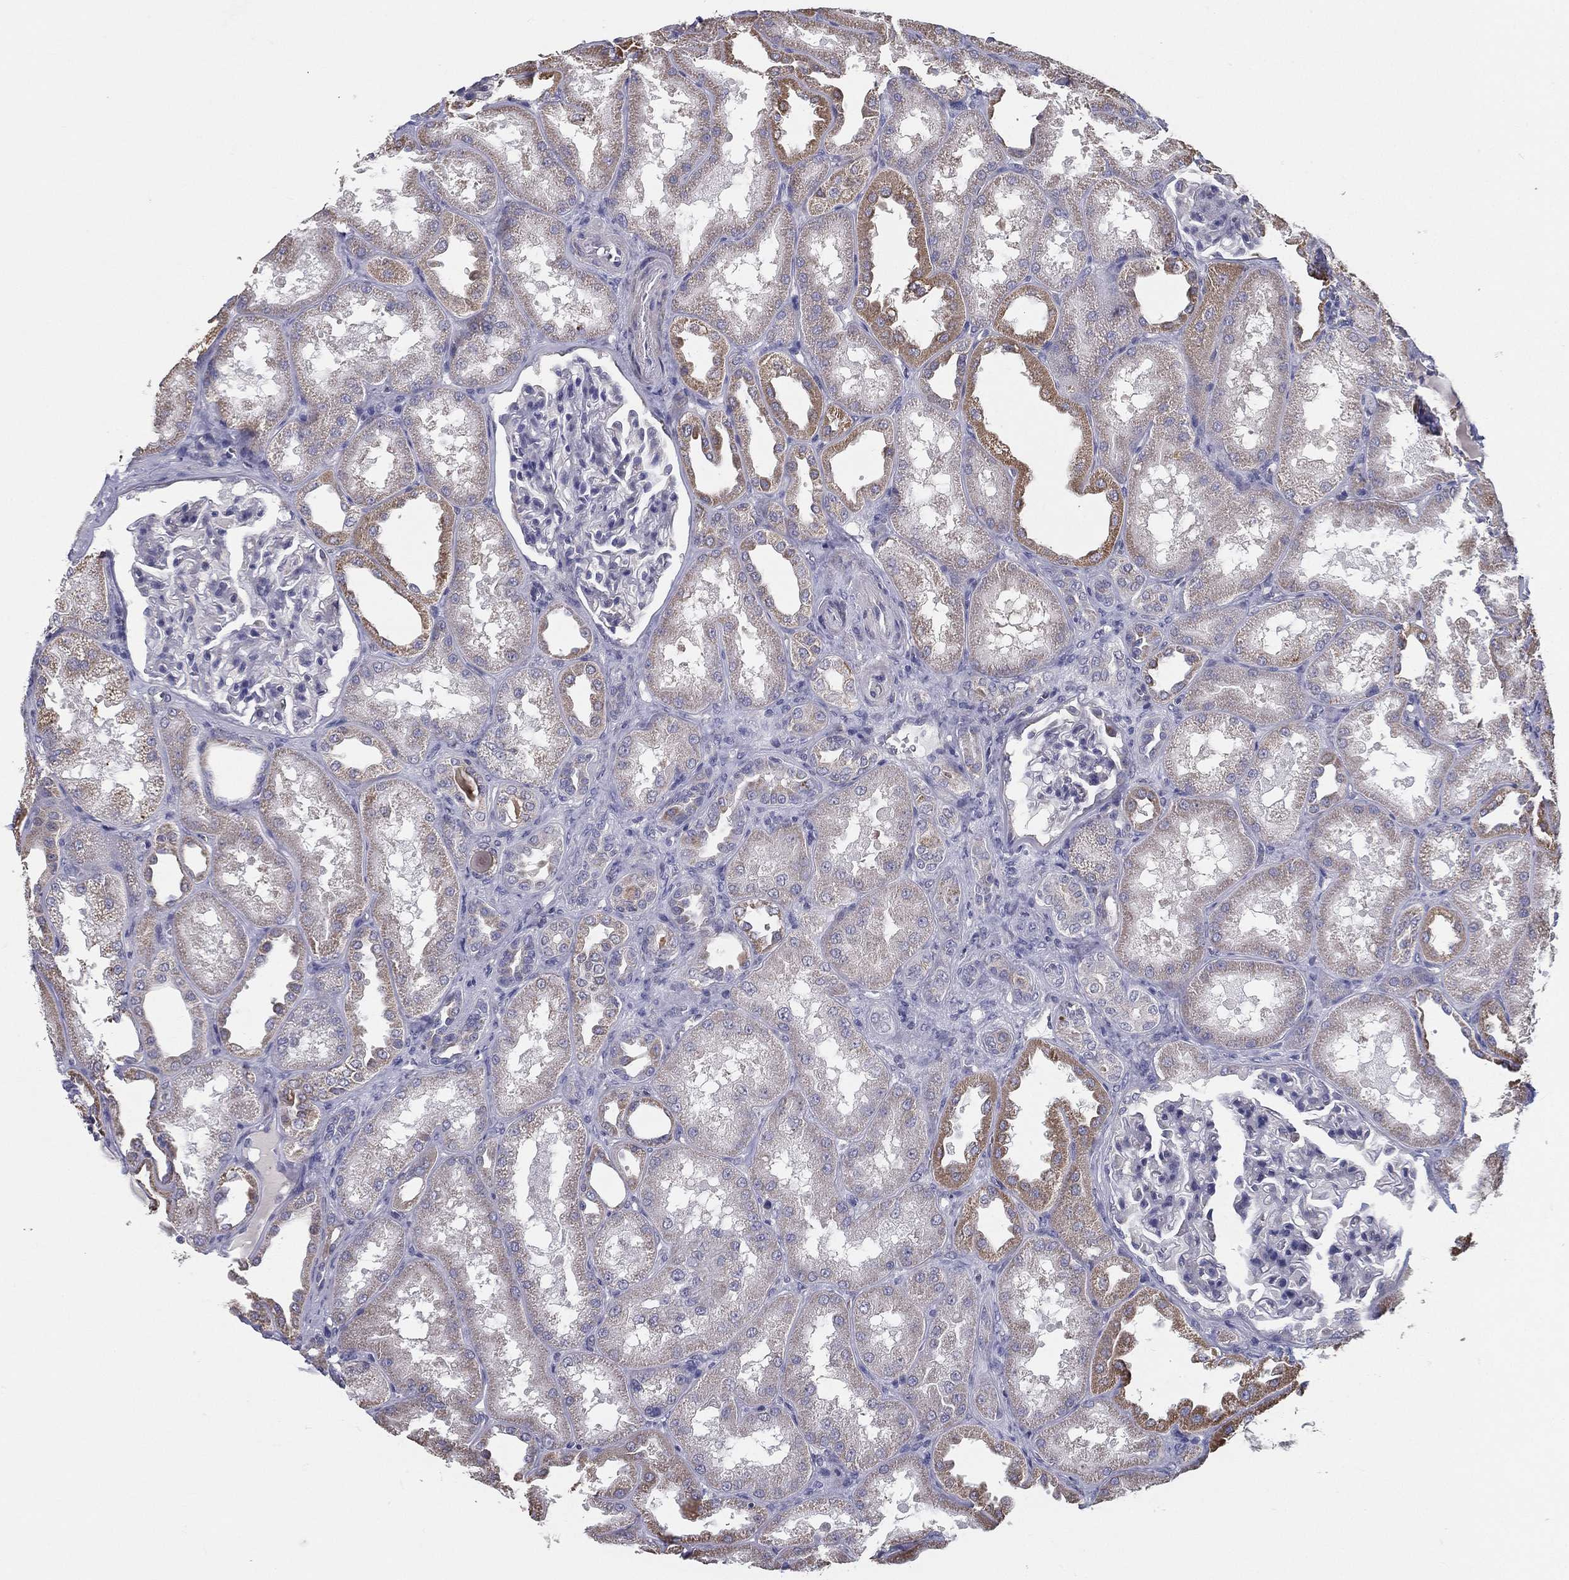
{"staining": {"intensity": "negative", "quantity": "none", "location": "none"}, "tissue": "kidney", "cell_type": "Cells in glomeruli", "image_type": "normal", "snomed": [{"axis": "morphology", "description": "Normal tissue, NOS"}, {"axis": "topography", "description": "Kidney"}], "caption": "Cells in glomeruli show no significant expression in unremarkable kidney. Nuclei are stained in blue.", "gene": "PCSK1", "patient": {"sex": "male", "age": 61}}